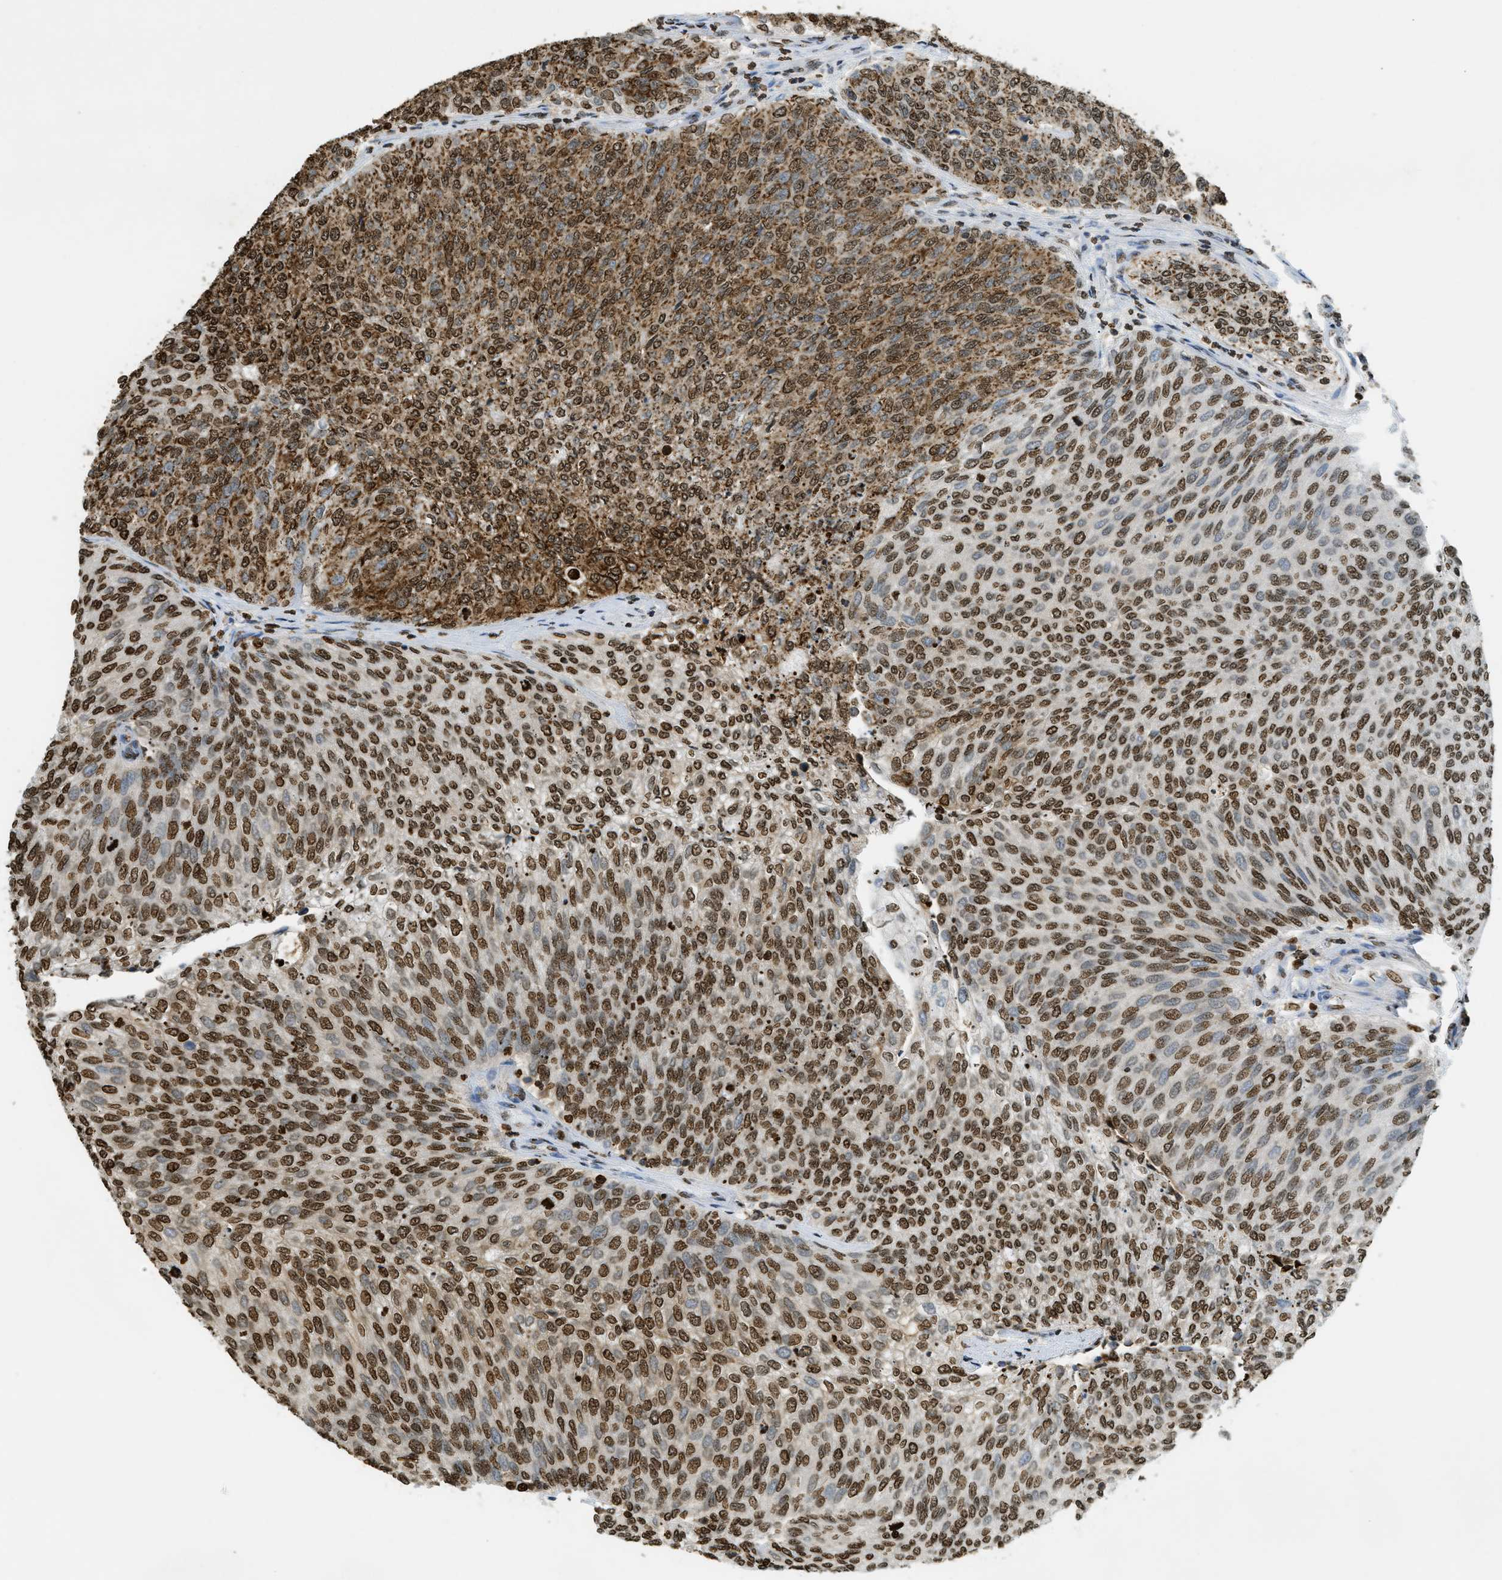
{"staining": {"intensity": "strong", "quantity": ">75%", "location": "cytoplasmic/membranous,nuclear"}, "tissue": "urothelial cancer", "cell_type": "Tumor cells", "image_type": "cancer", "snomed": [{"axis": "morphology", "description": "Urothelial carcinoma, Low grade"}, {"axis": "topography", "description": "Urinary bladder"}], "caption": "Human urothelial carcinoma (low-grade) stained with a brown dye shows strong cytoplasmic/membranous and nuclear positive expression in about >75% of tumor cells.", "gene": "NR5A2", "patient": {"sex": "female", "age": 79}}